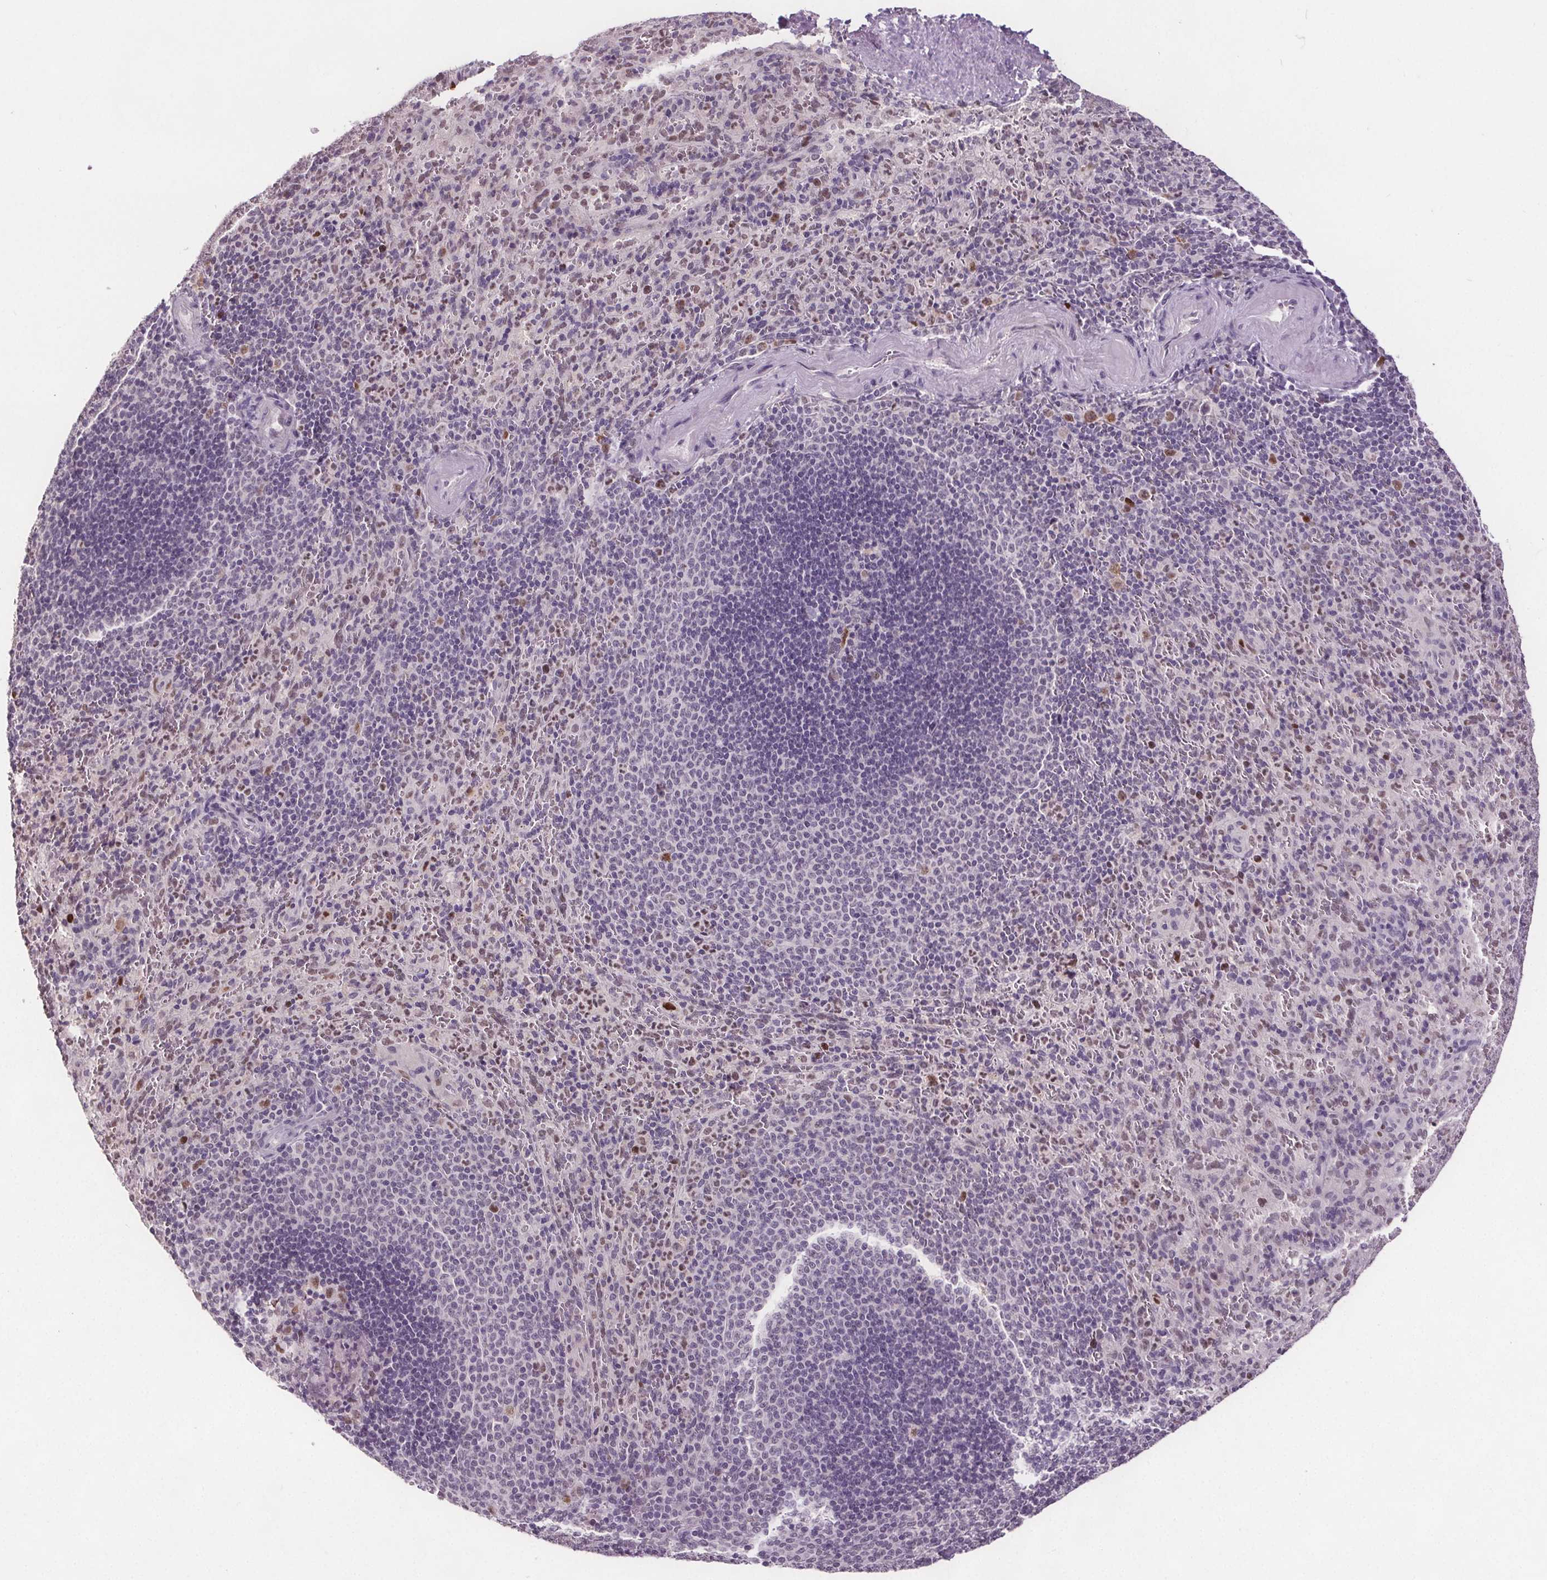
{"staining": {"intensity": "negative", "quantity": "none", "location": "none"}, "tissue": "spleen", "cell_type": "Cells in red pulp", "image_type": "normal", "snomed": [{"axis": "morphology", "description": "Normal tissue, NOS"}, {"axis": "topography", "description": "Spleen"}], "caption": "DAB immunohistochemical staining of unremarkable spleen exhibits no significant positivity in cells in red pulp.", "gene": "CENPF", "patient": {"sex": "male", "age": 57}}